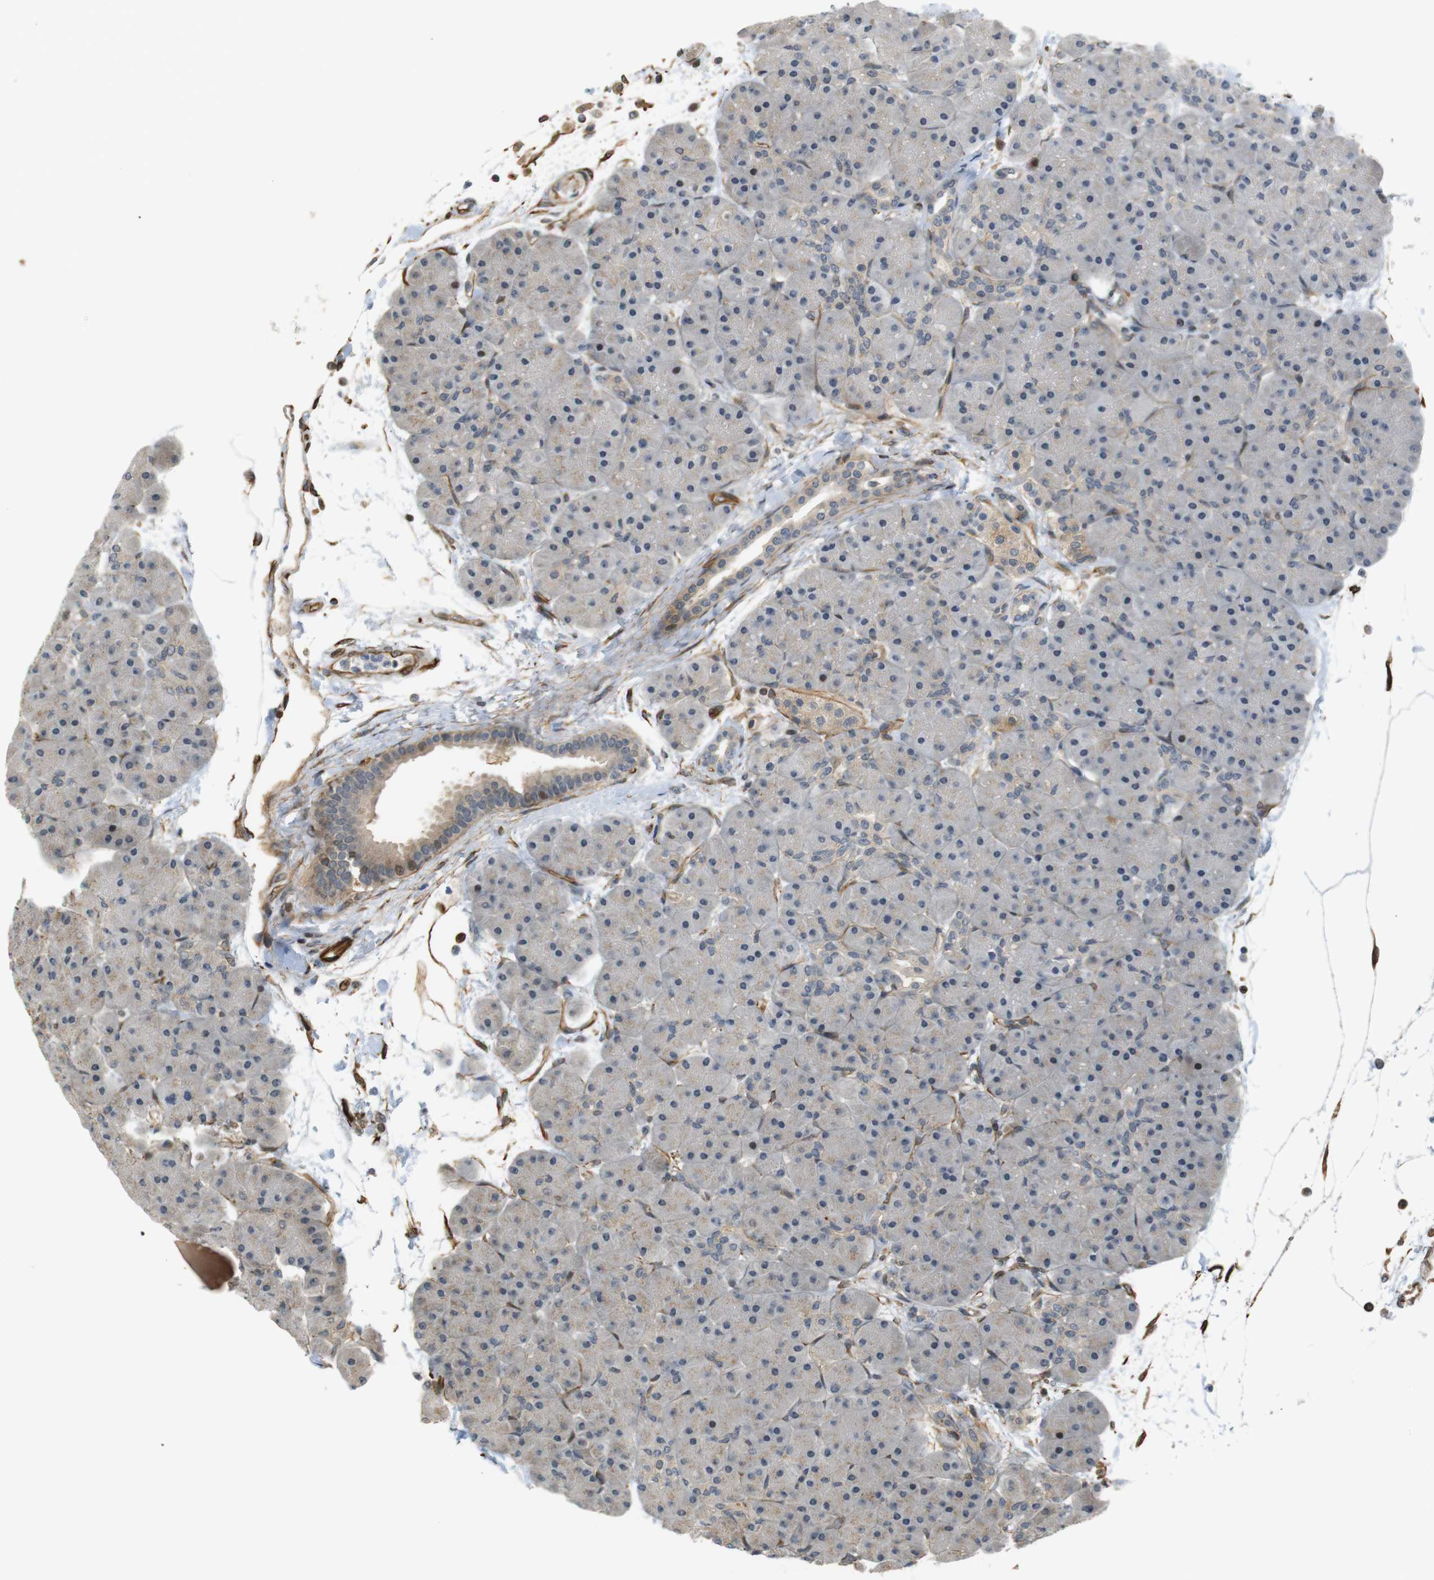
{"staining": {"intensity": "weak", "quantity": "25%-75%", "location": "cytoplasmic/membranous"}, "tissue": "pancreas", "cell_type": "Exocrine glandular cells", "image_type": "normal", "snomed": [{"axis": "morphology", "description": "Normal tissue, NOS"}, {"axis": "topography", "description": "Pancreas"}], "caption": "A low amount of weak cytoplasmic/membranous positivity is present in approximately 25%-75% of exocrine glandular cells in unremarkable pancreas. Using DAB (3,3'-diaminobenzidine) (brown) and hematoxylin (blue) stains, captured at high magnification using brightfield microscopy.", "gene": "TSPAN9", "patient": {"sex": "male", "age": 66}}